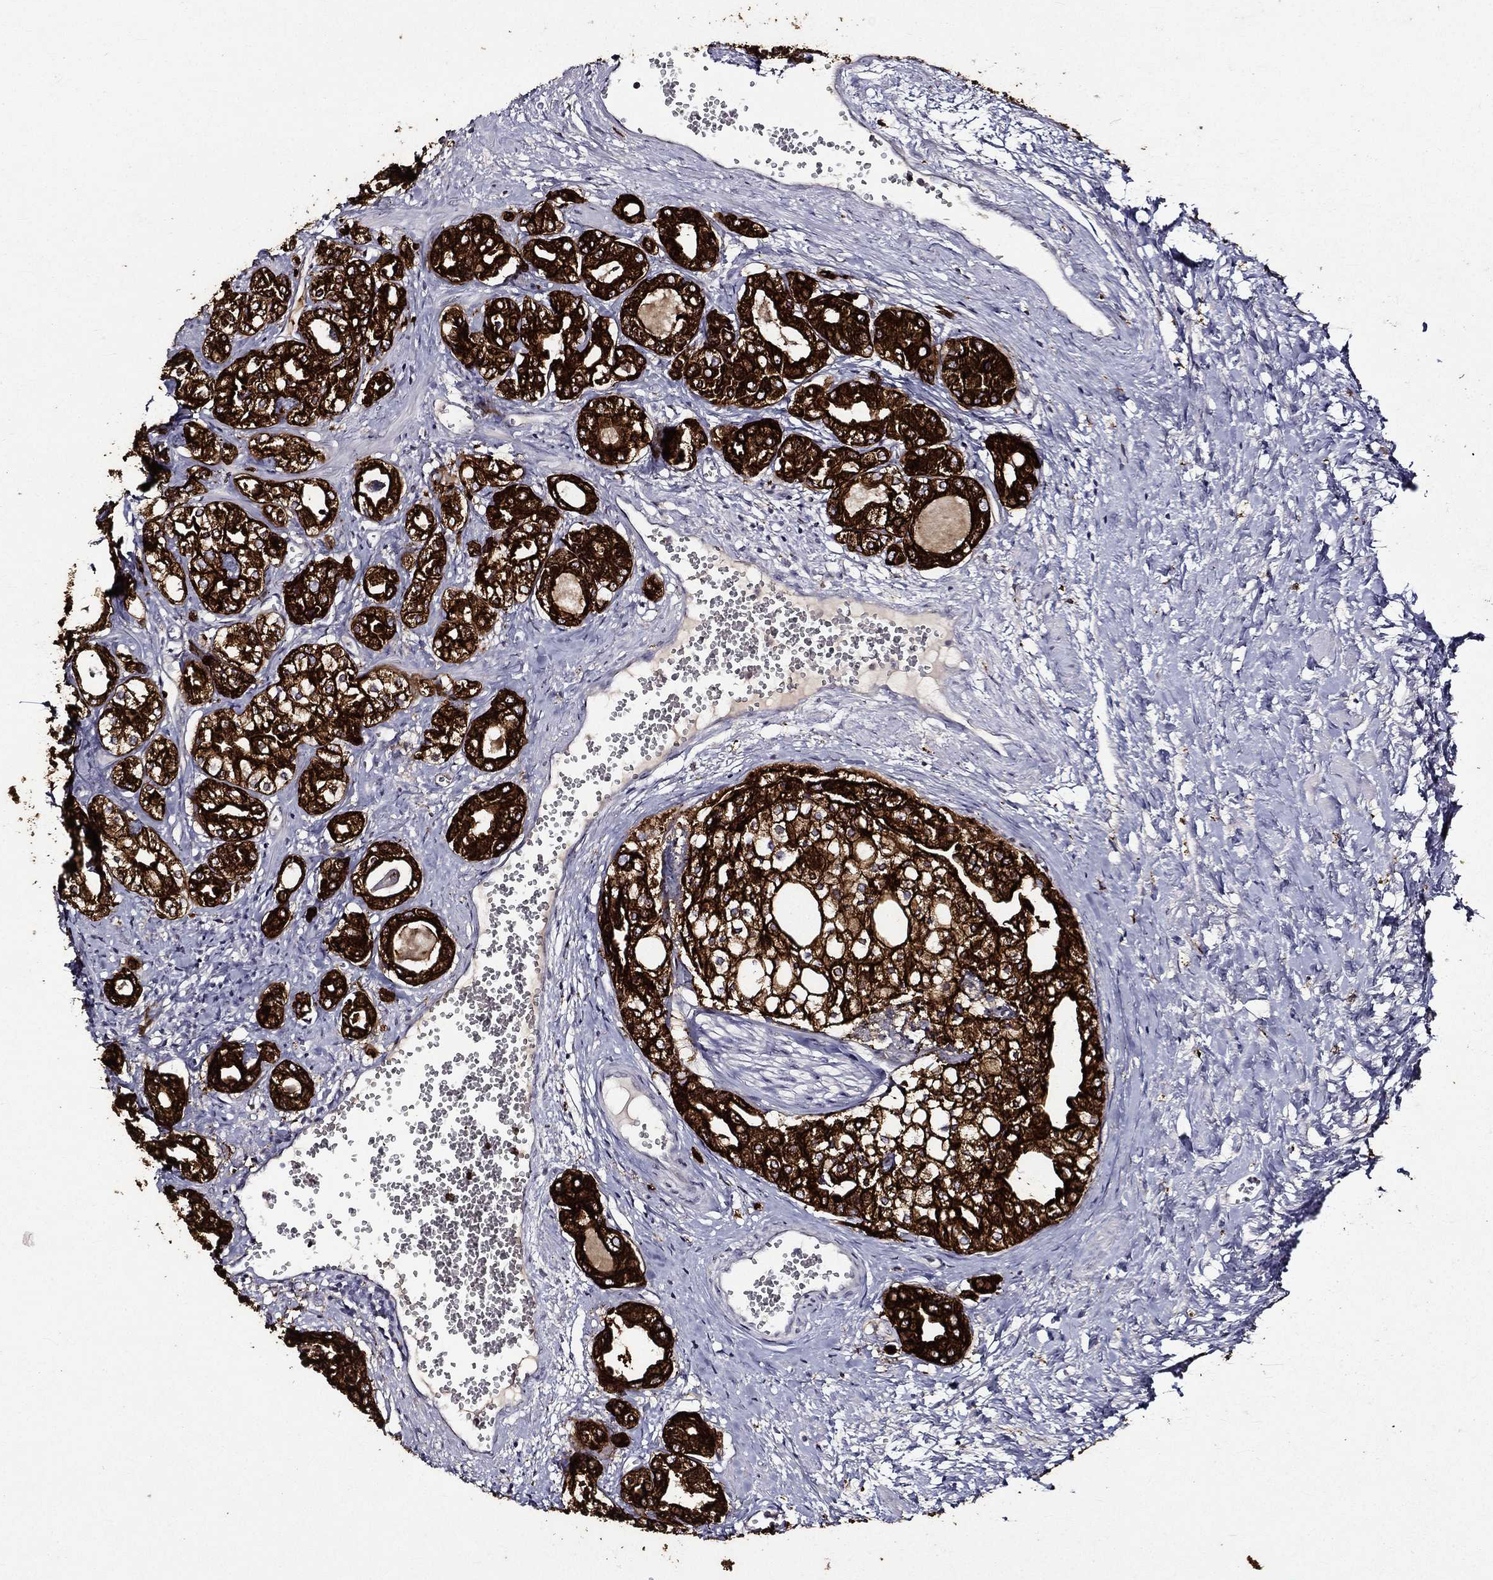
{"staining": {"intensity": "strong", "quantity": ">75%", "location": "cytoplasmic/membranous"}, "tissue": "prostate cancer", "cell_type": "Tumor cells", "image_type": "cancer", "snomed": [{"axis": "morphology", "description": "Adenocarcinoma, NOS"}, {"axis": "topography", "description": "Prostate and seminal vesicle, NOS"}, {"axis": "topography", "description": "Prostate"}], "caption": "Protein staining displays strong cytoplasmic/membranous staining in approximately >75% of tumor cells in adenocarcinoma (prostate). (Stains: DAB (3,3'-diaminobenzidine) in brown, nuclei in blue, Microscopy: brightfield microscopy at high magnification).", "gene": "KRT7", "patient": {"sex": "male", "age": 62}}